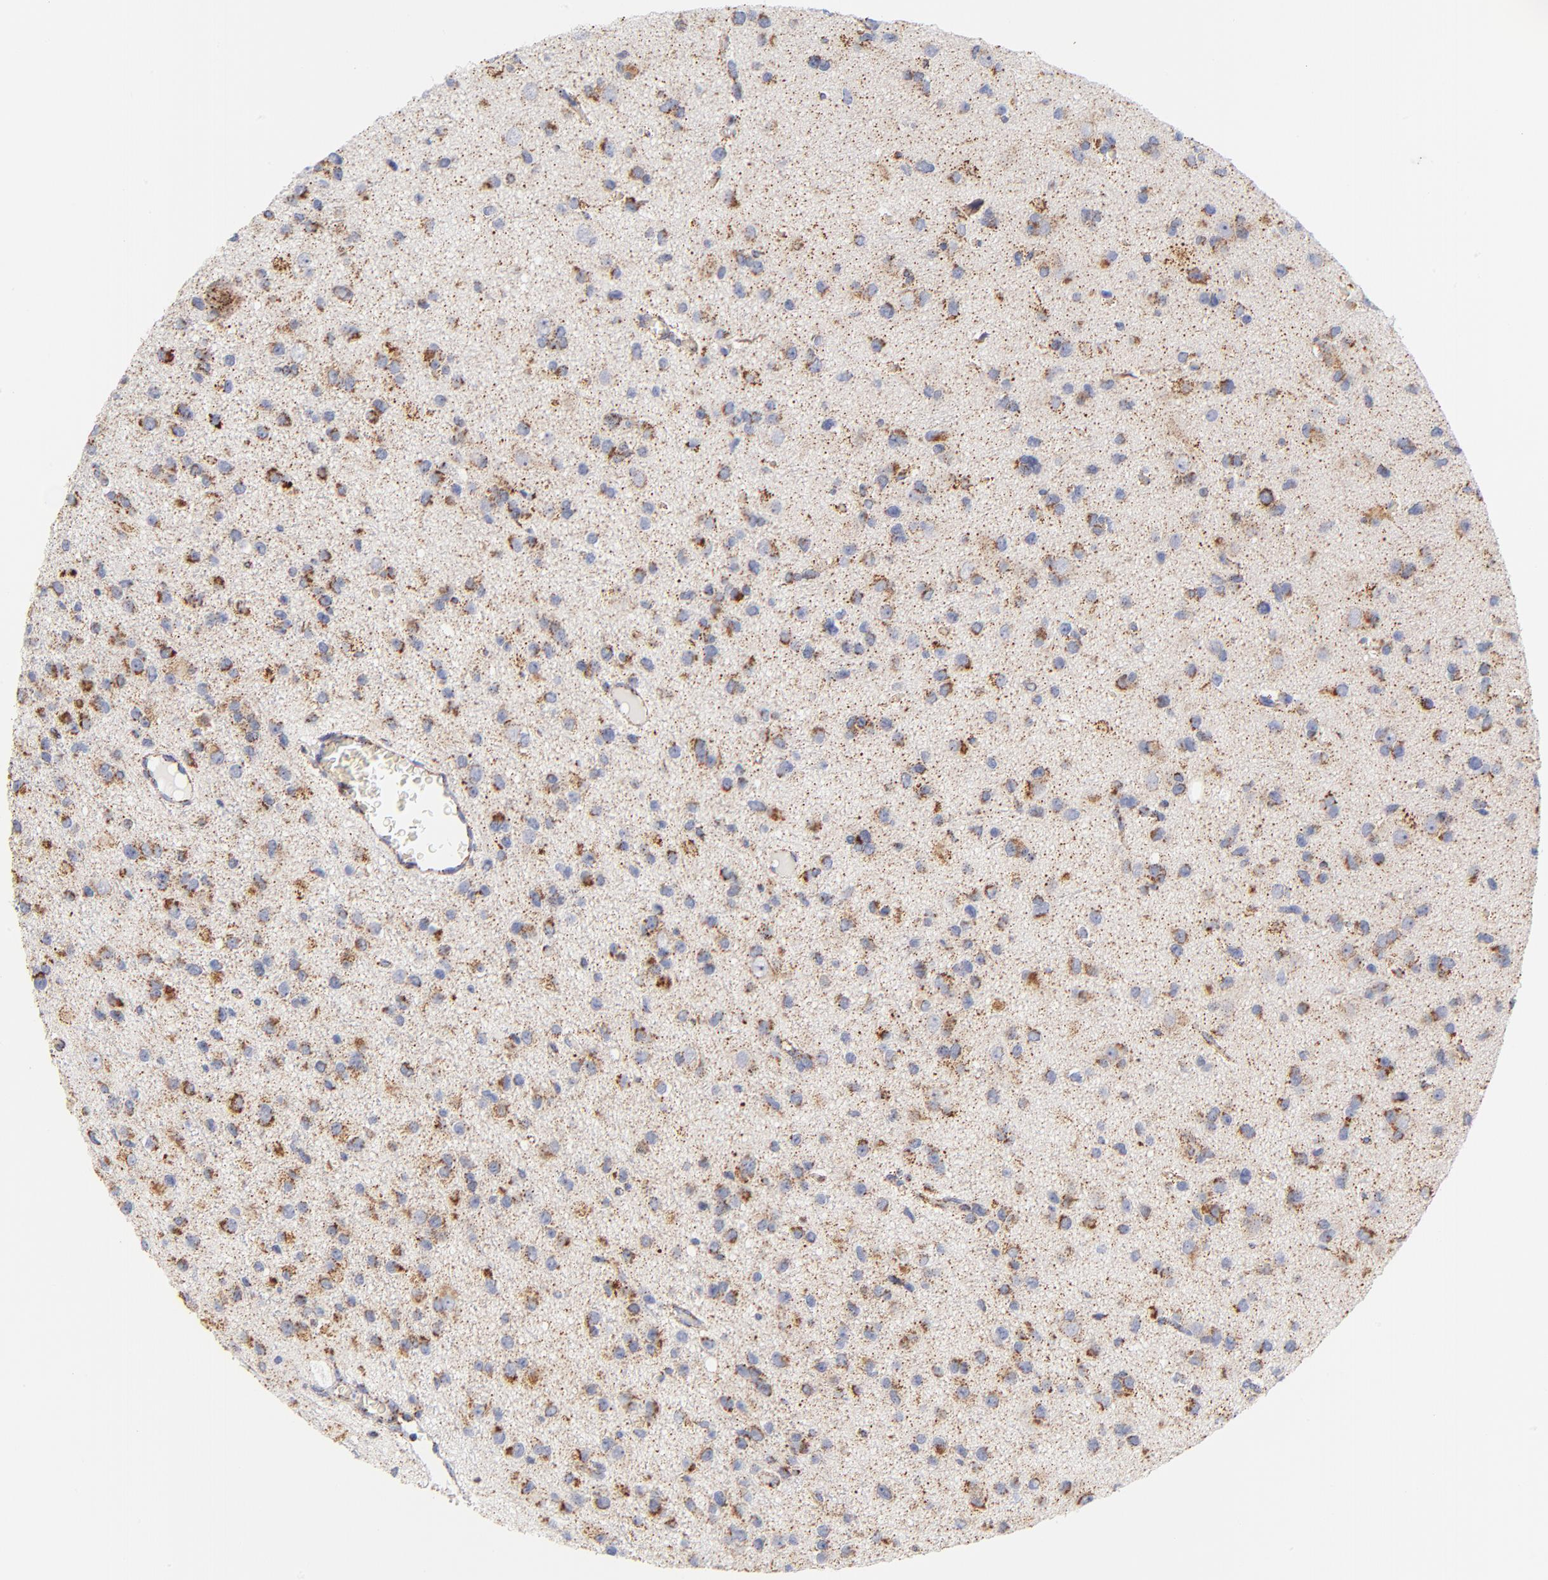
{"staining": {"intensity": "moderate", "quantity": ">75%", "location": "cytoplasmic/membranous"}, "tissue": "glioma", "cell_type": "Tumor cells", "image_type": "cancer", "snomed": [{"axis": "morphology", "description": "Glioma, malignant, Low grade"}, {"axis": "topography", "description": "Brain"}], "caption": "There is medium levels of moderate cytoplasmic/membranous staining in tumor cells of low-grade glioma (malignant), as demonstrated by immunohistochemical staining (brown color).", "gene": "ECHS1", "patient": {"sex": "male", "age": 42}}